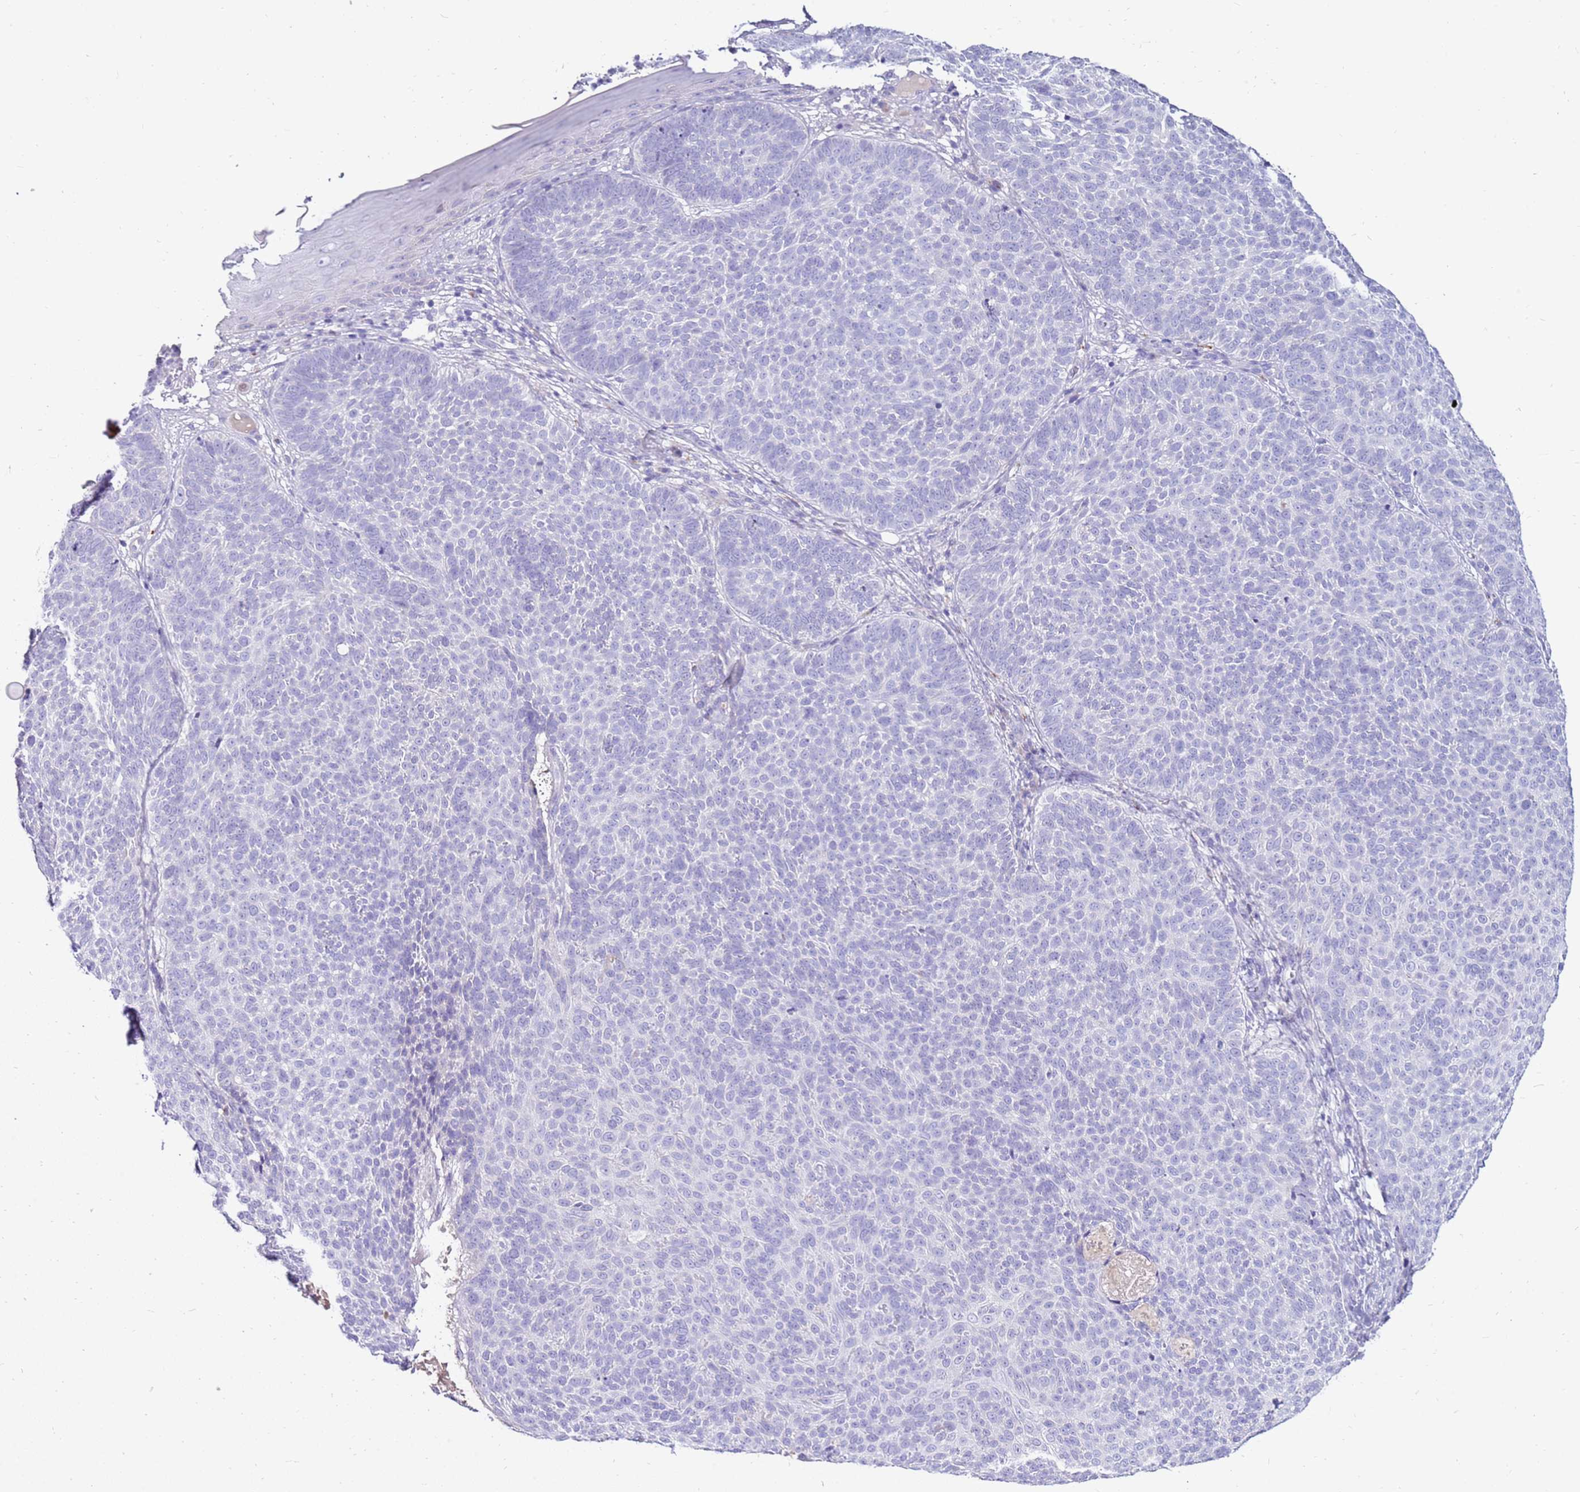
{"staining": {"intensity": "negative", "quantity": "none", "location": "none"}, "tissue": "skin cancer", "cell_type": "Tumor cells", "image_type": "cancer", "snomed": [{"axis": "morphology", "description": "Basal cell carcinoma"}, {"axis": "topography", "description": "Skin"}], "caption": "Immunohistochemical staining of human skin cancer demonstrates no significant expression in tumor cells. (Stains: DAB immunohistochemistry (IHC) with hematoxylin counter stain, Microscopy: brightfield microscopy at high magnification).", "gene": "EVPLL", "patient": {"sex": "male", "age": 85}}